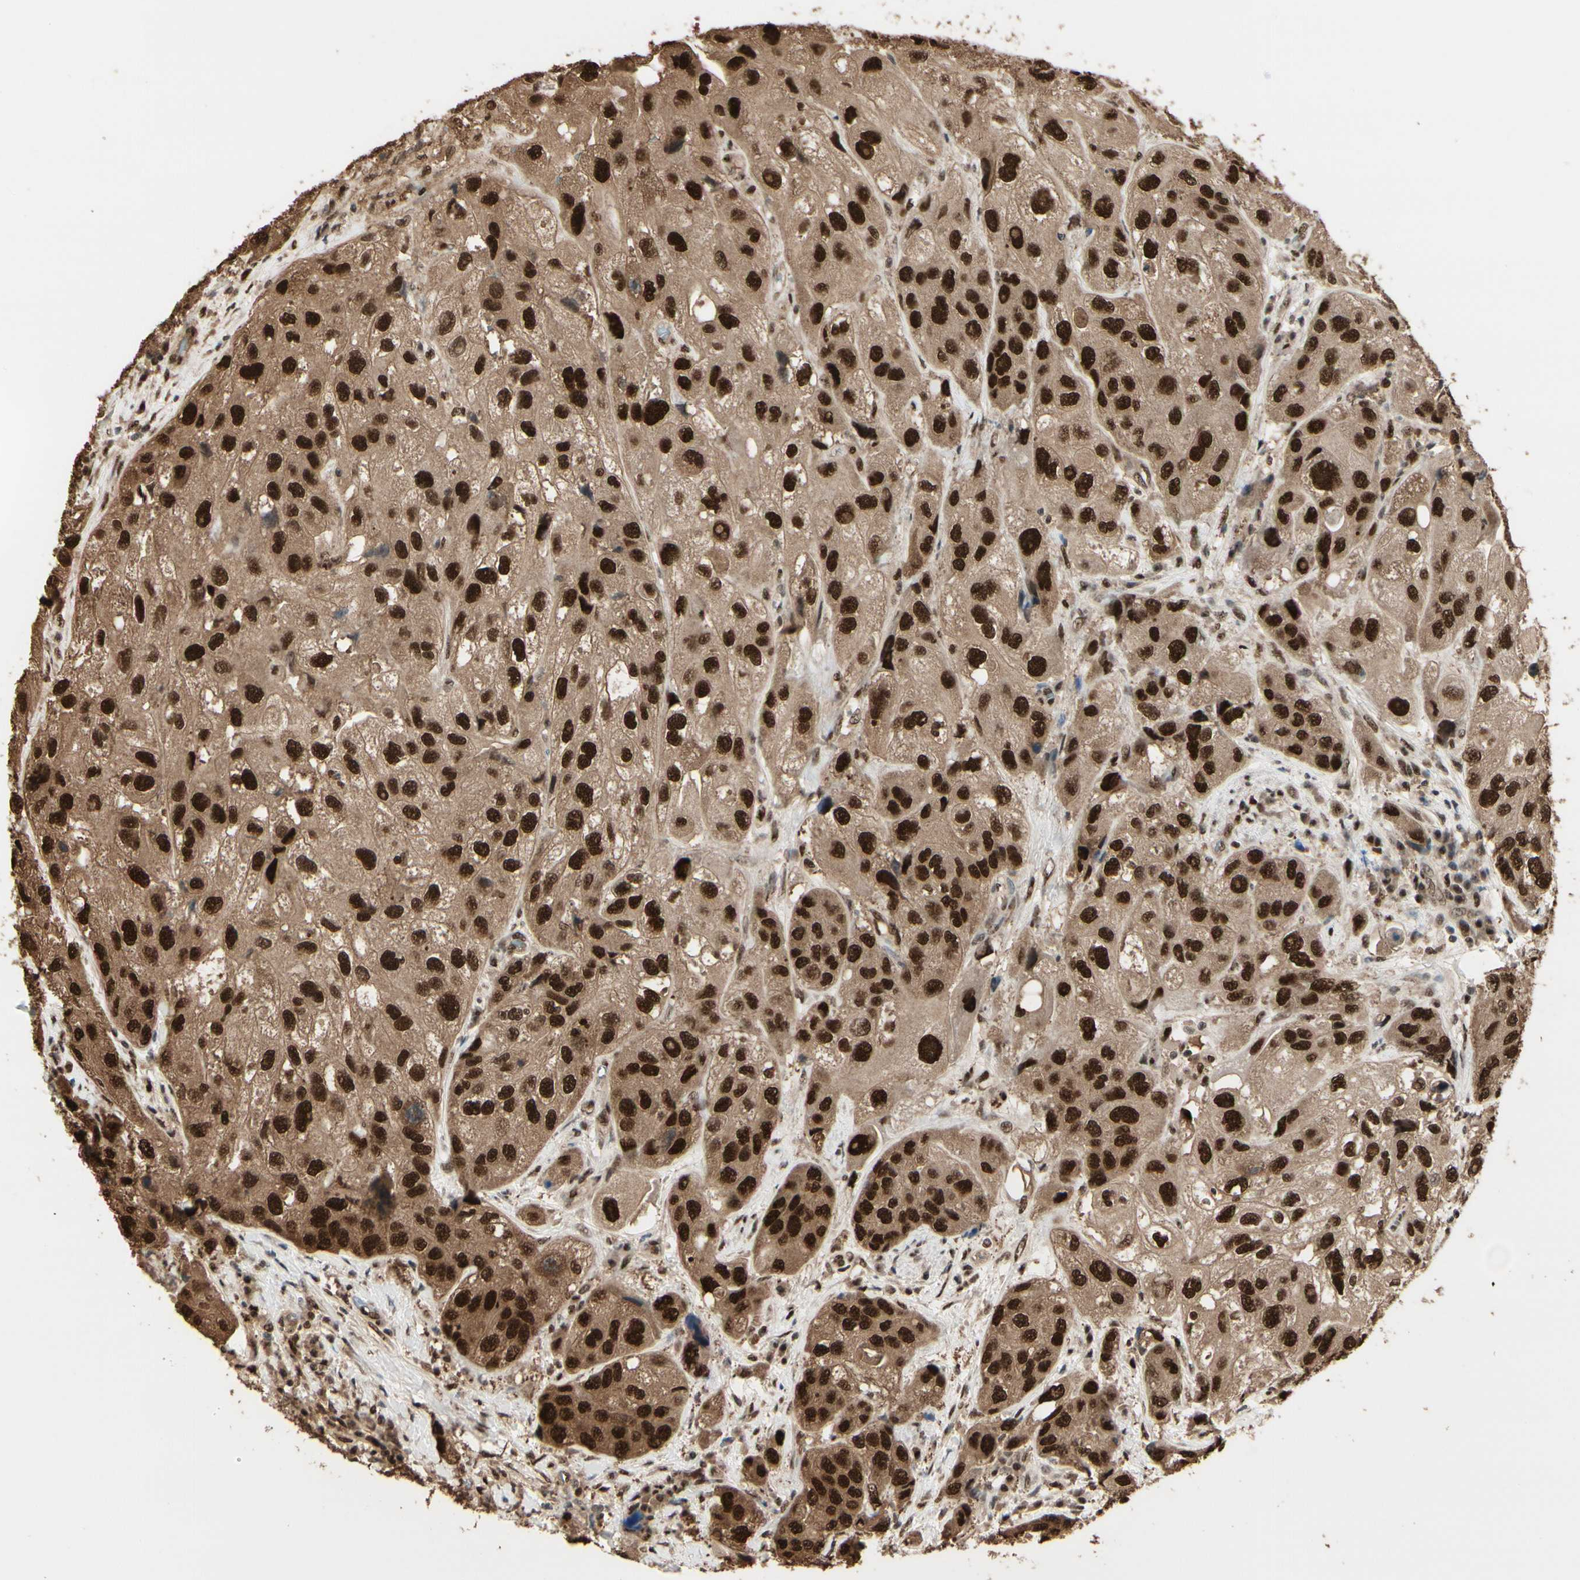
{"staining": {"intensity": "strong", "quantity": ">75%", "location": "cytoplasmic/membranous,nuclear"}, "tissue": "urothelial cancer", "cell_type": "Tumor cells", "image_type": "cancer", "snomed": [{"axis": "morphology", "description": "Urothelial carcinoma, High grade"}, {"axis": "topography", "description": "Urinary bladder"}], "caption": "Human urothelial carcinoma (high-grade) stained for a protein (brown) exhibits strong cytoplasmic/membranous and nuclear positive expression in about >75% of tumor cells.", "gene": "HSF1", "patient": {"sex": "female", "age": 64}}